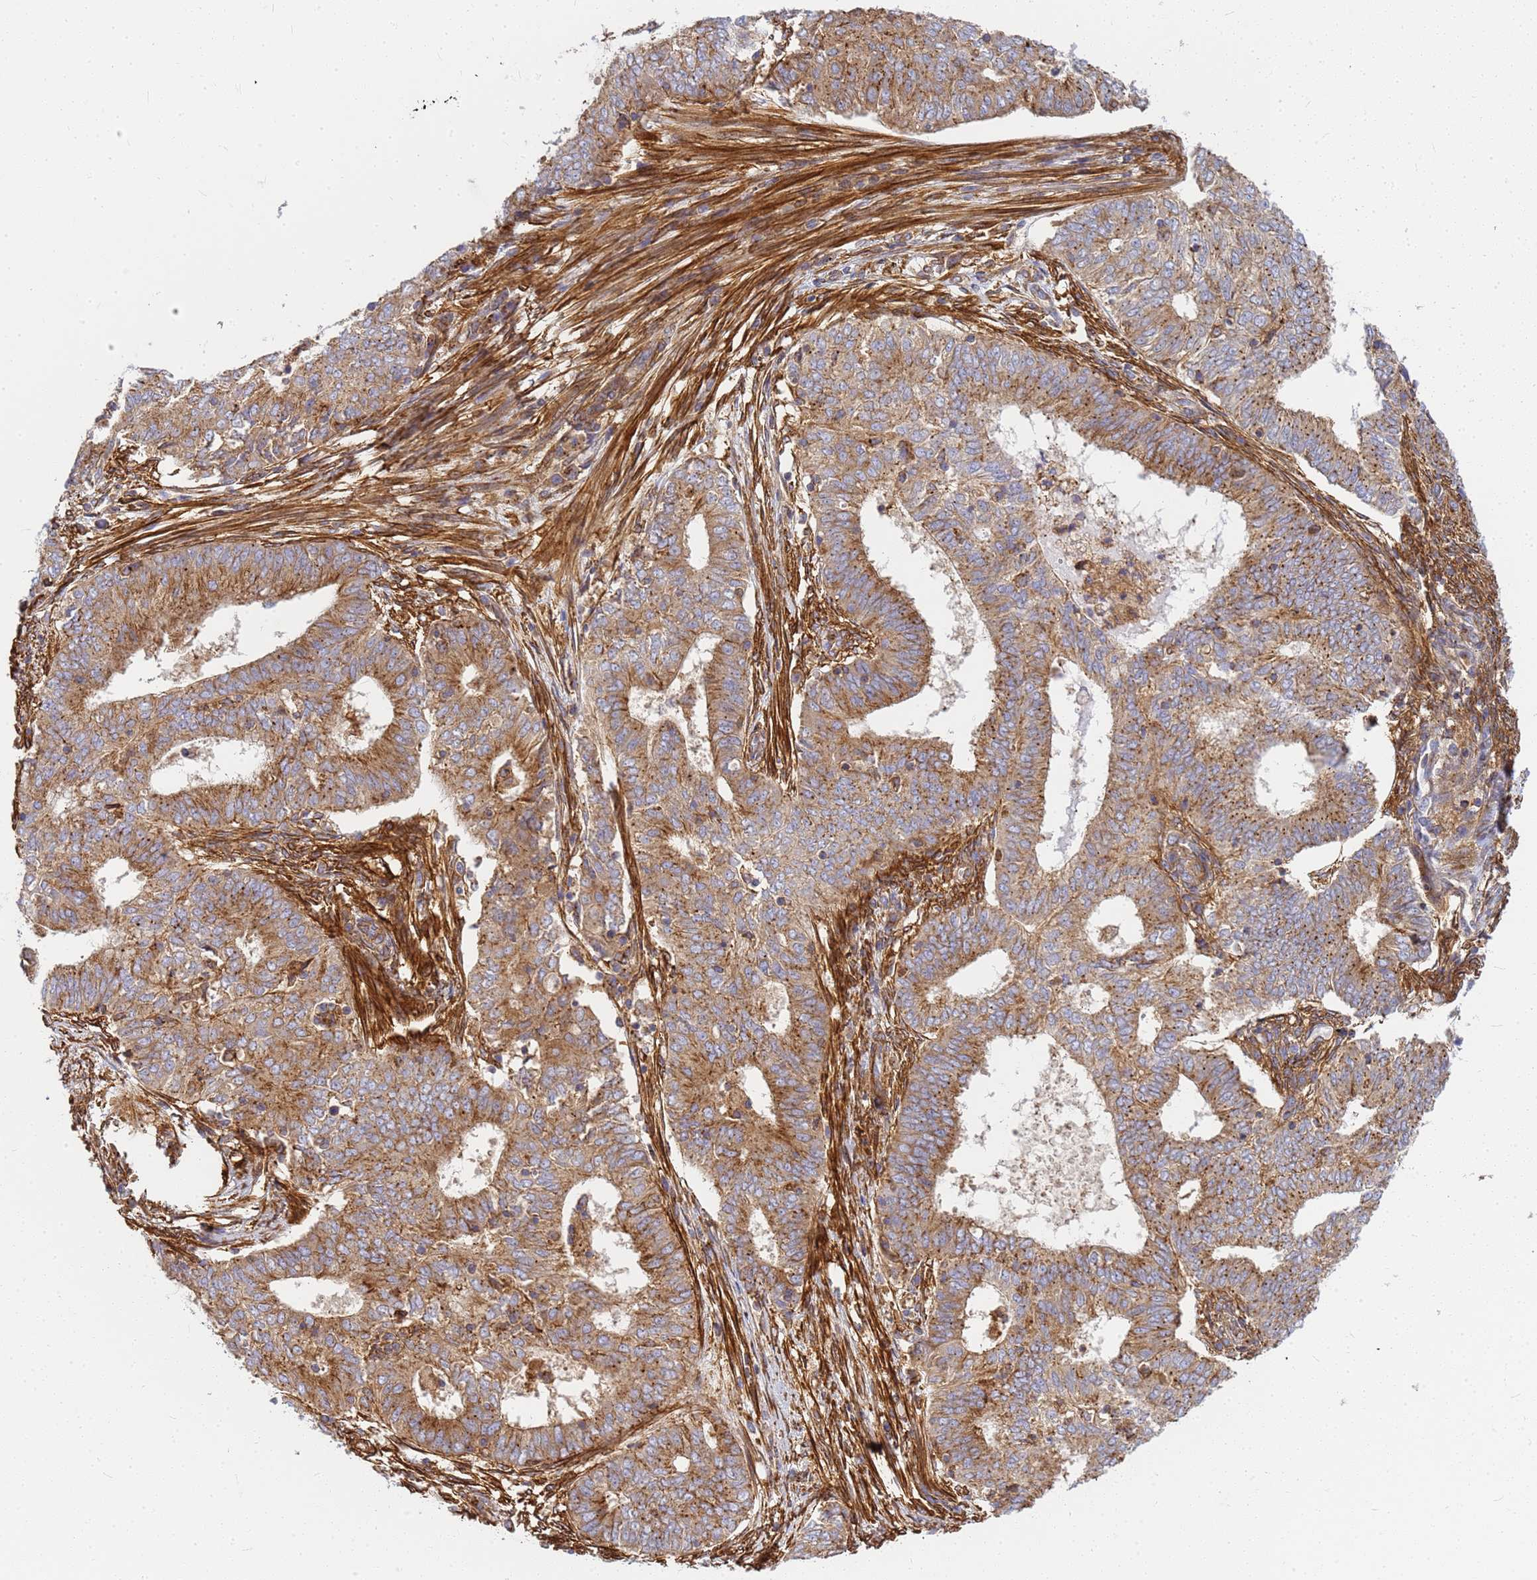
{"staining": {"intensity": "moderate", "quantity": ">75%", "location": "cytoplasmic/membranous"}, "tissue": "endometrial cancer", "cell_type": "Tumor cells", "image_type": "cancer", "snomed": [{"axis": "morphology", "description": "Adenocarcinoma, NOS"}, {"axis": "topography", "description": "Endometrium"}], "caption": "The image shows a brown stain indicating the presence of a protein in the cytoplasmic/membranous of tumor cells in adenocarcinoma (endometrial).", "gene": "C2CD5", "patient": {"sex": "female", "age": 62}}